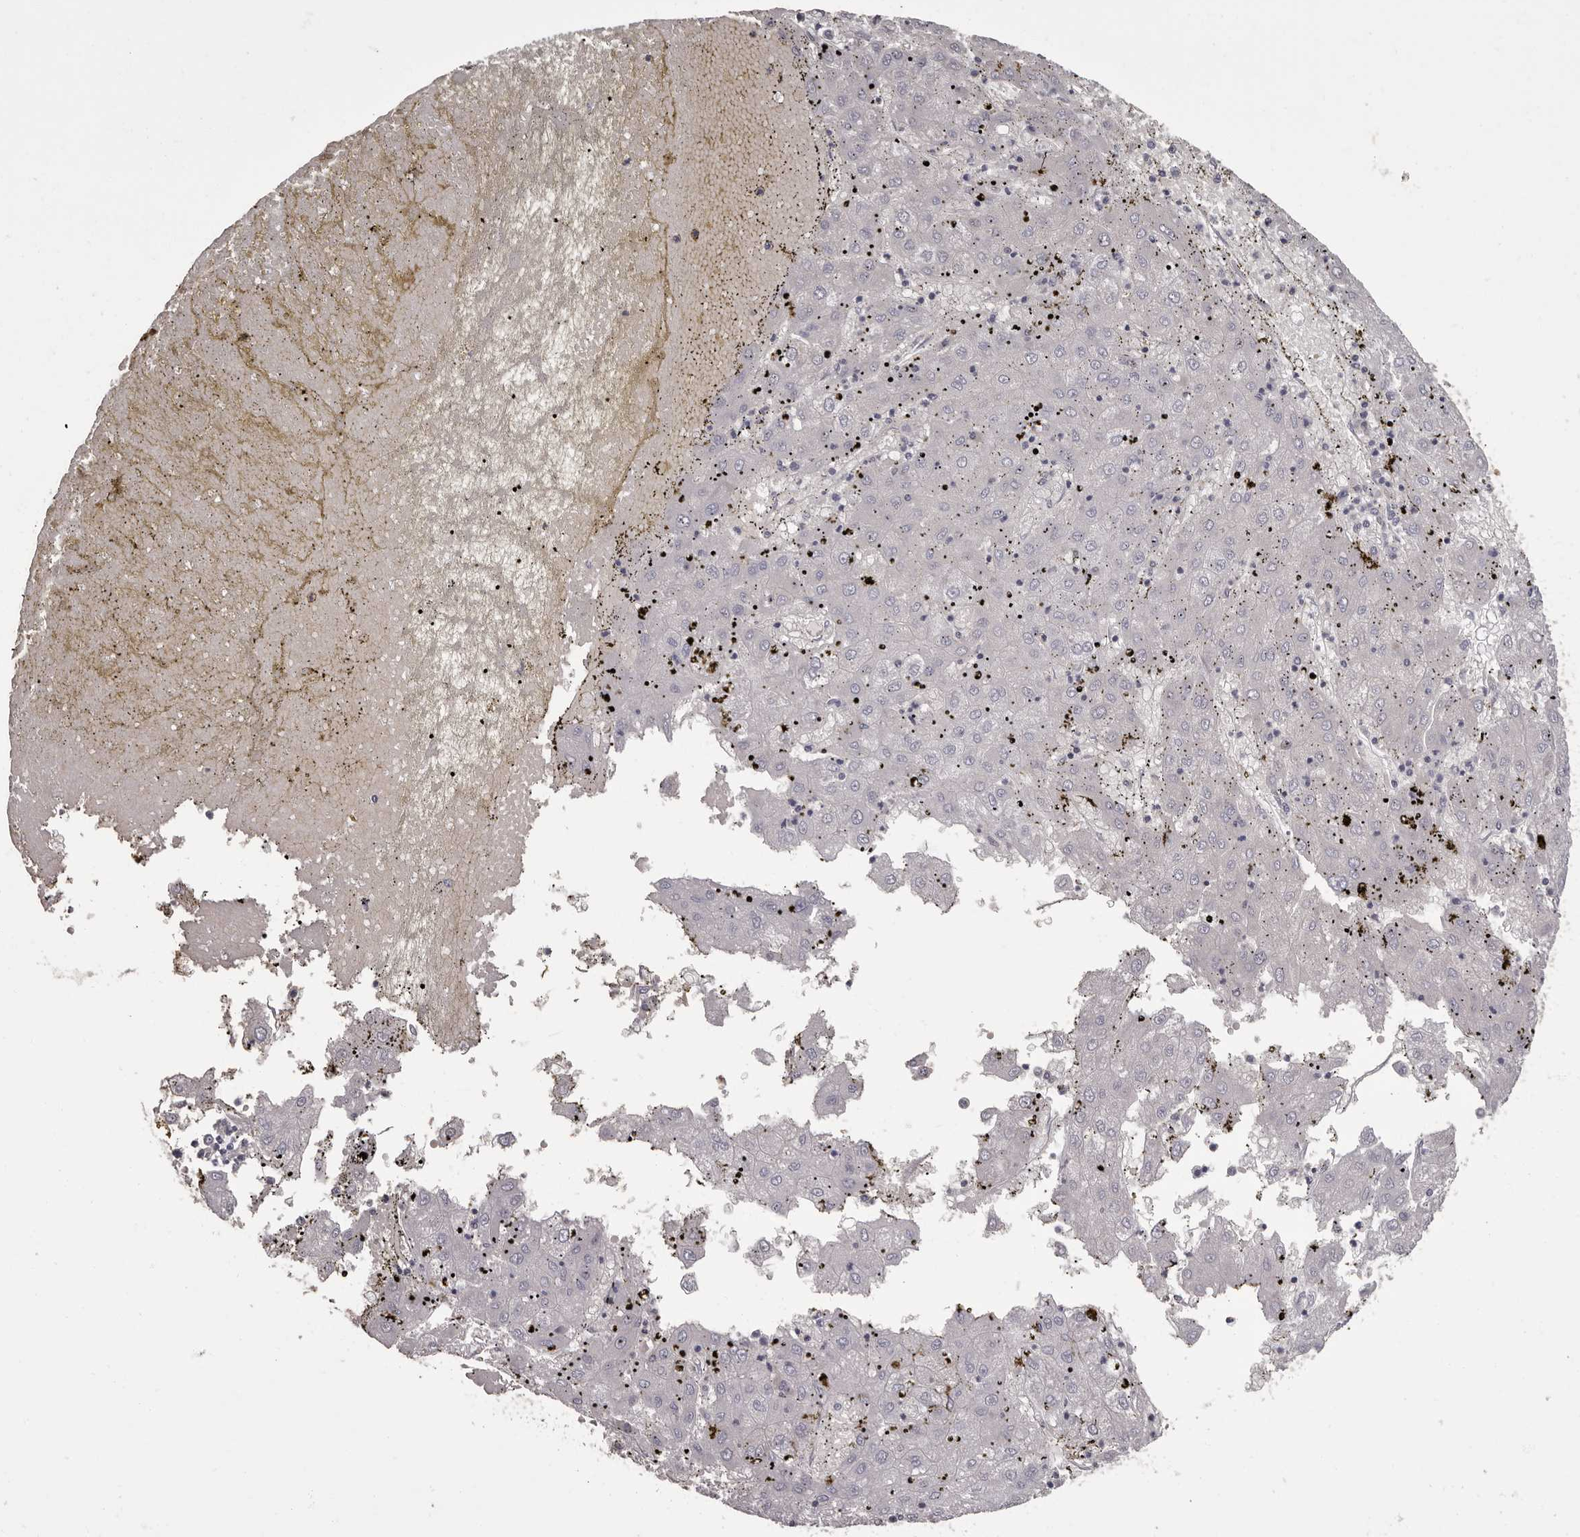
{"staining": {"intensity": "negative", "quantity": "none", "location": "none"}, "tissue": "liver cancer", "cell_type": "Tumor cells", "image_type": "cancer", "snomed": [{"axis": "morphology", "description": "Carcinoma, Hepatocellular, NOS"}, {"axis": "topography", "description": "Liver"}], "caption": "The image shows no significant positivity in tumor cells of liver cancer.", "gene": "APEH", "patient": {"sex": "male", "age": 72}}